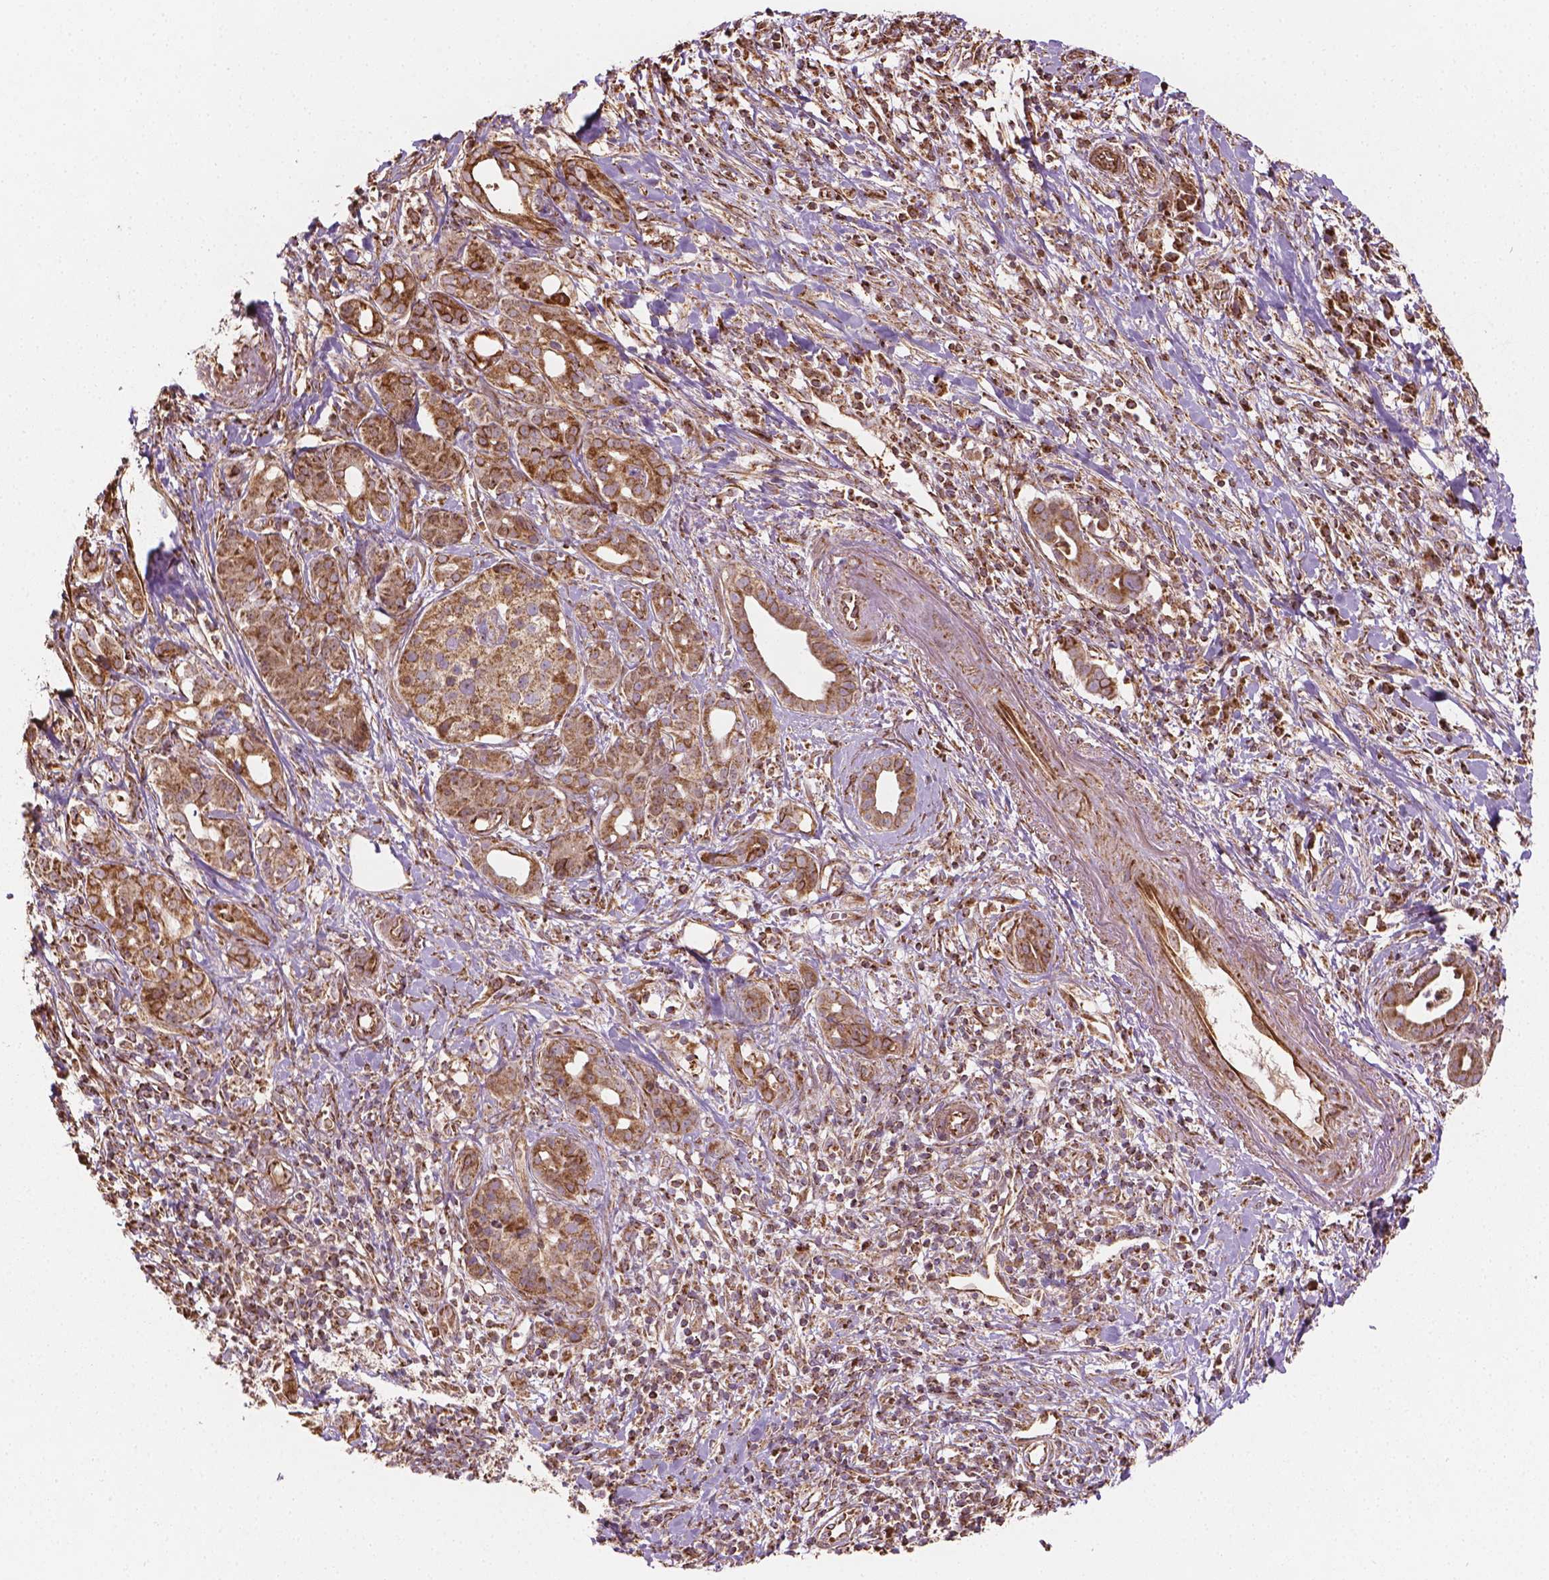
{"staining": {"intensity": "moderate", "quantity": ">75%", "location": "cytoplasmic/membranous"}, "tissue": "pancreatic cancer", "cell_type": "Tumor cells", "image_type": "cancer", "snomed": [{"axis": "morphology", "description": "Adenocarcinoma, NOS"}, {"axis": "topography", "description": "Pancreas"}], "caption": "This is a histology image of immunohistochemistry staining of pancreatic cancer (adenocarcinoma), which shows moderate positivity in the cytoplasmic/membranous of tumor cells.", "gene": "HS3ST3A1", "patient": {"sex": "male", "age": 61}}